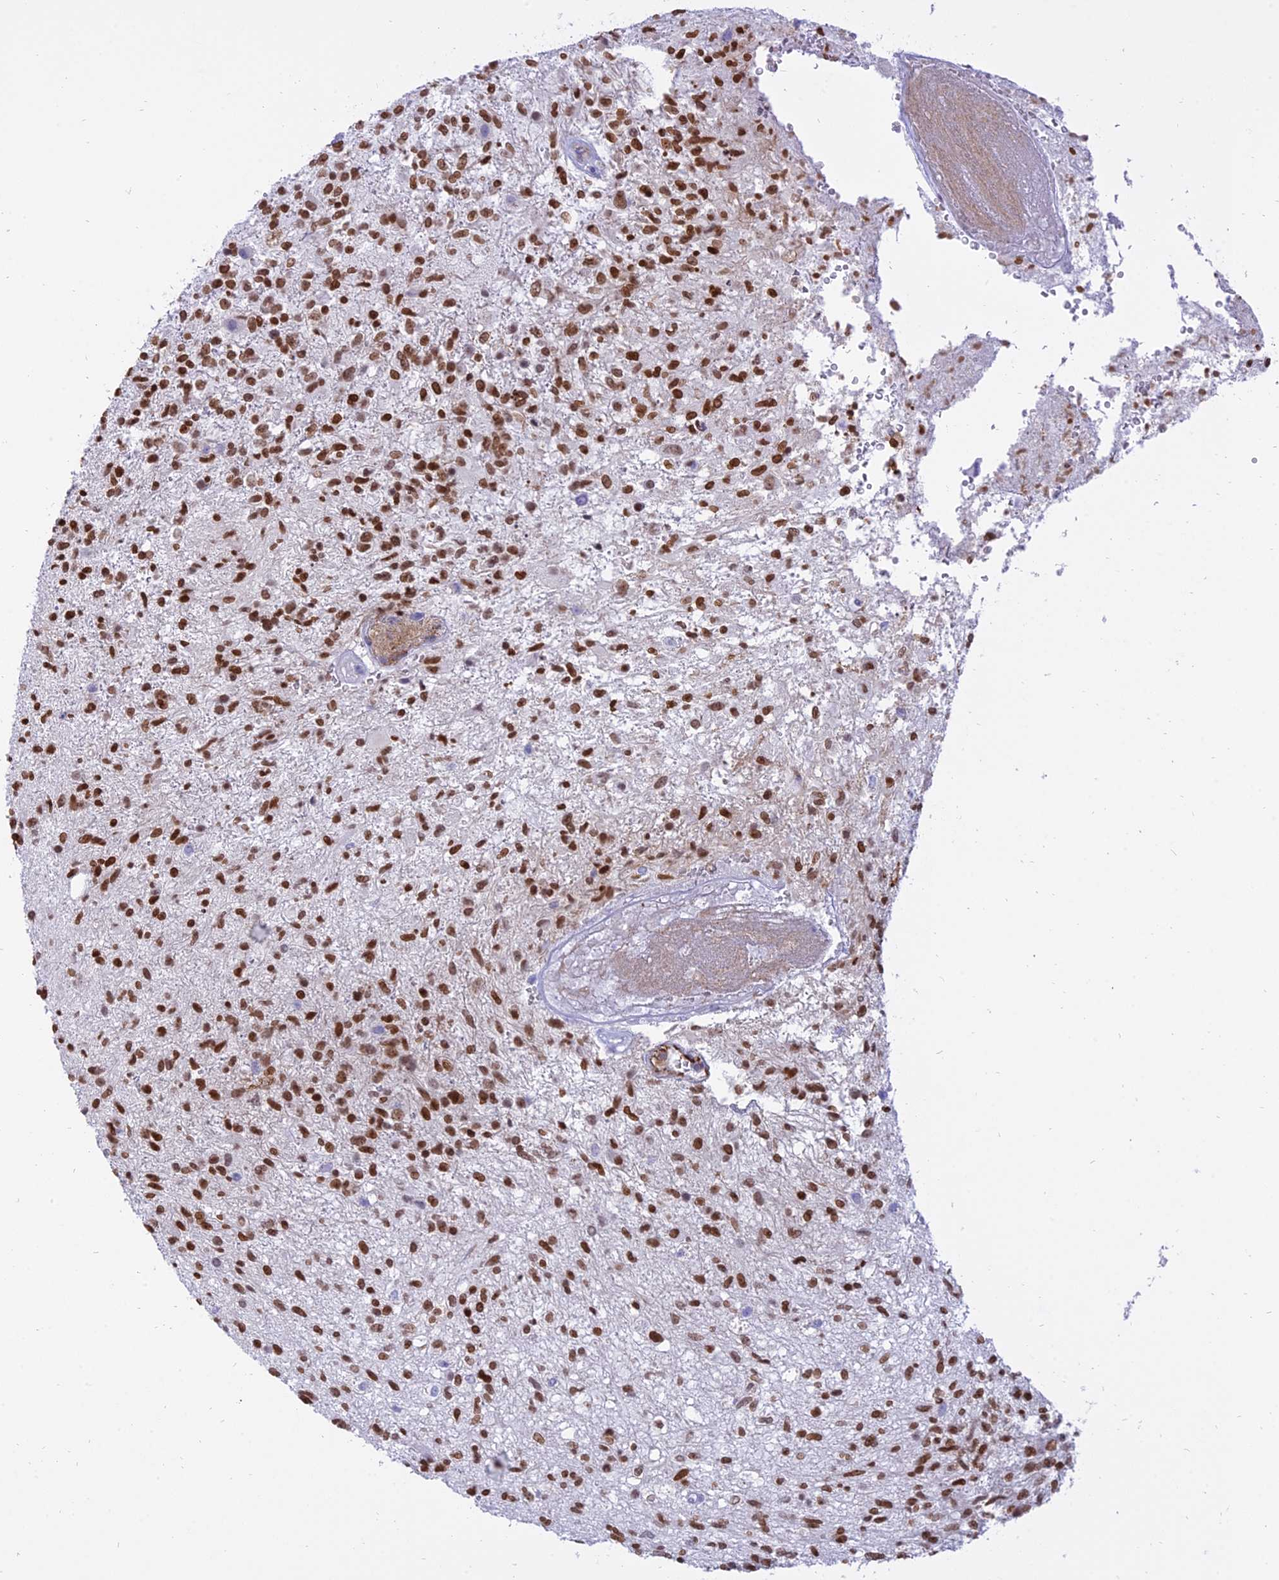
{"staining": {"intensity": "moderate", "quantity": ">75%", "location": "nuclear"}, "tissue": "glioma", "cell_type": "Tumor cells", "image_type": "cancer", "snomed": [{"axis": "morphology", "description": "Glioma, malignant, High grade"}, {"axis": "topography", "description": "Brain"}], "caption": "Tumor cells exhibit moderate nuclear staining in about >75% of cells in glioma.", "gene": "CENPV", "patient": {"sex": "male", "age": 56}}